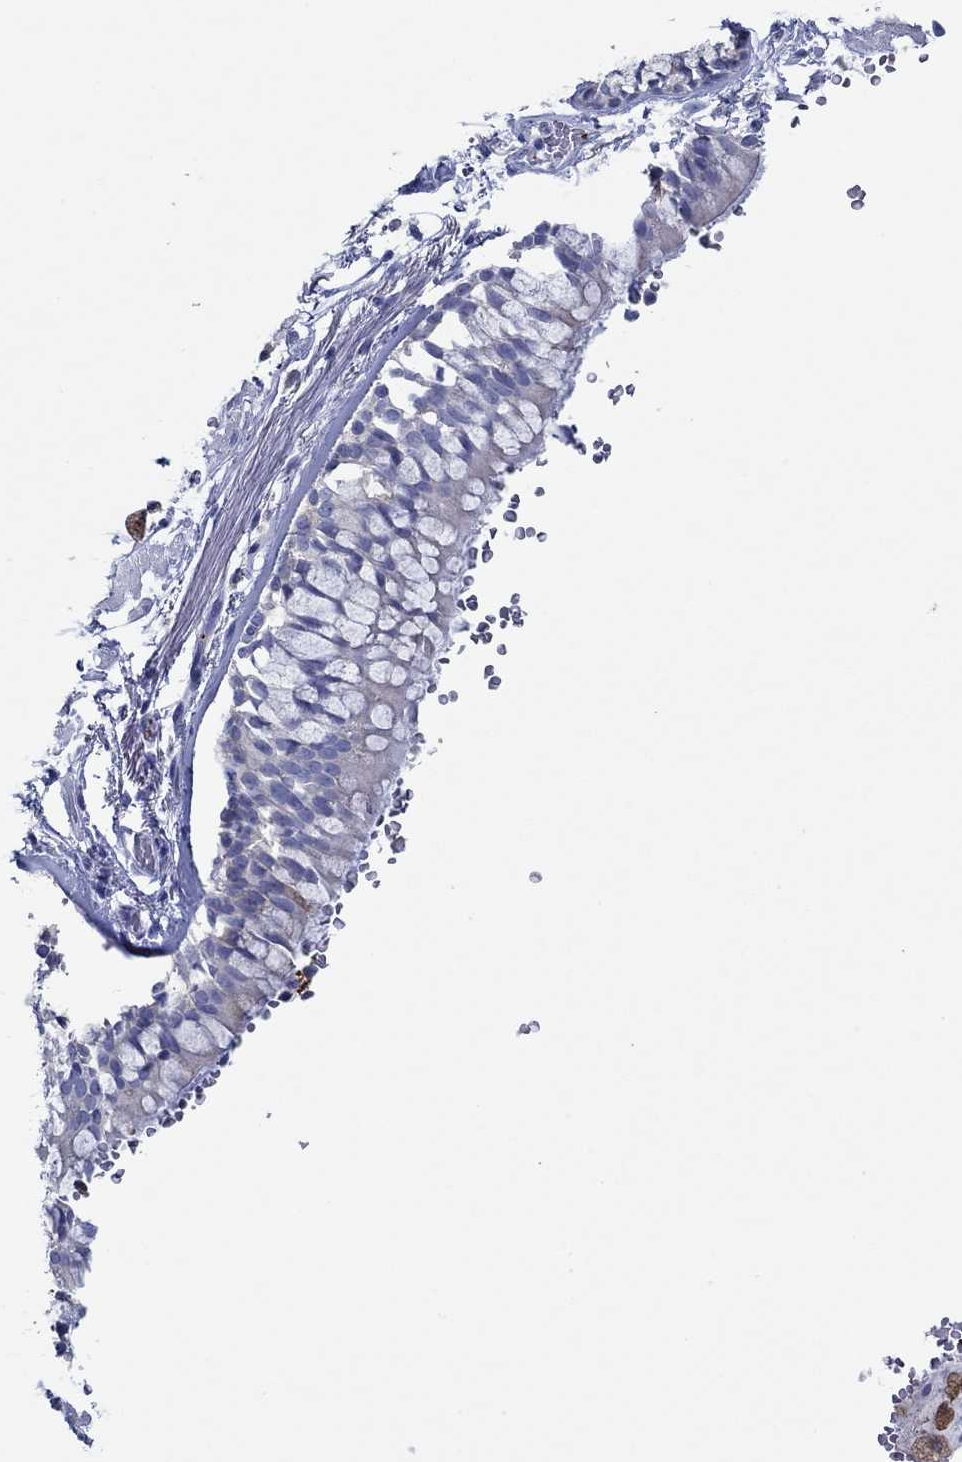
{"staining": {"intensity": "negative", "quantity": "none", "location": "none"}, "tissue": "bronchus", "cell_type": "Respiratory epithelial cells", "image_type": "normal", "snomed": [{"axis": "morphology", "description": "Normal tissue, NOS"}, {"axis": "topography", "description": "Bronchus"}, {"axis": "topography", "description": "Lung"}], "caption": "IHC micrograph of benign human bronchus stained for a protein (brown), which exhibits no staining in respiratory epithelial cells.", "gene": "SLC27A3", "patient": {"sex": "female", "age": 57}}